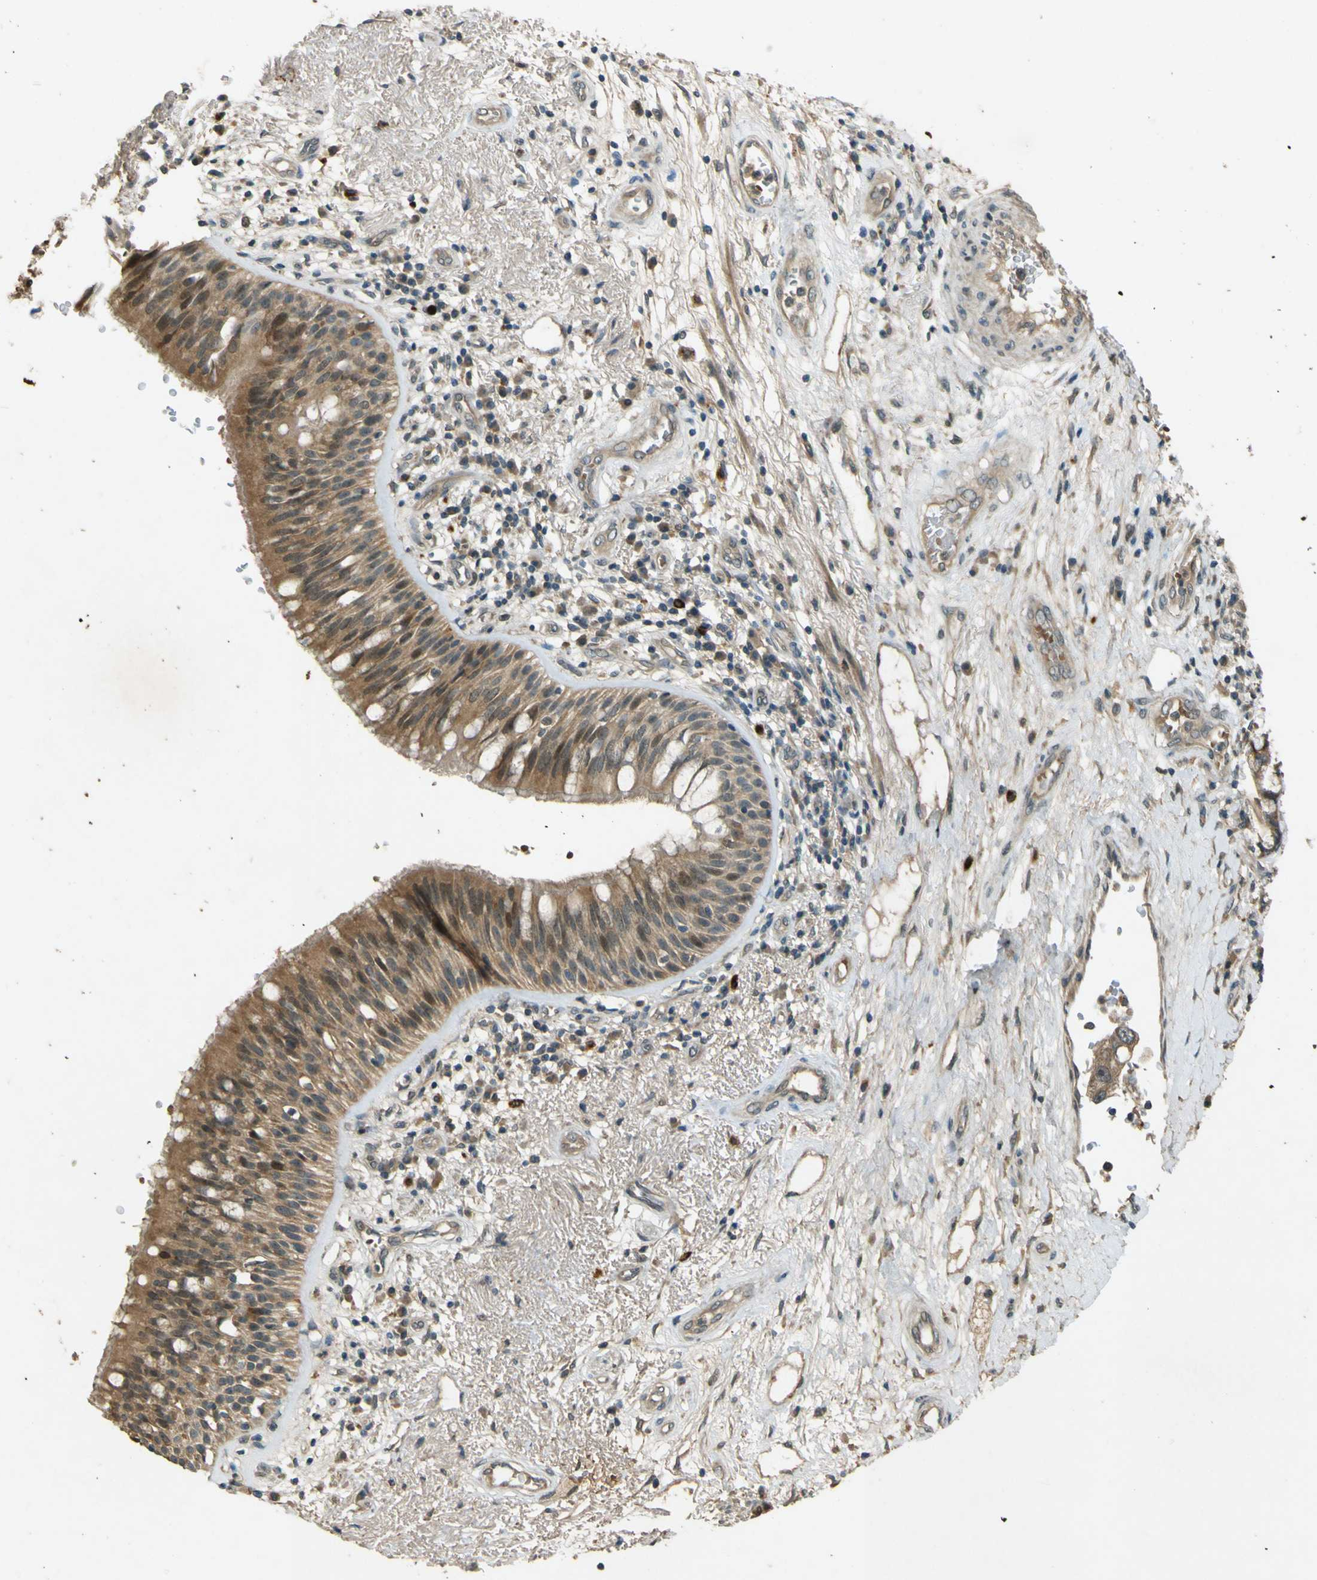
{"staining": {"intensity": "moderate", "quantity": ">75%", "location": "cytoplasmic/membranous"}, "tissue": "bronchus", "cell_type": "Respiratory epithelial cells", "image_type": "normal", "snomed": [{"axis": "morphology", "description": "Normal tissue, NOS"}, {"axis": "morphology", "description": "Adenocarcinoma, NOS"}, {"axis": "morphology", "description": "Adenocarcinoma, metastatic, NOS"}, {"axis": "topography", "description": "Lymph node"}, {"axis": "topography", "description": "Bronchus"}, {"axis": "topography", "description": "Lung"}], "caption": "This is an image of immunohistochemistry (IHC) staining of normal bronchus, which shows moderate positivity in the cytoplasmic/membranous of respiratory epithelial cells.", "gene": "MPDZ", "patient": {"sex": "female", "age": 54}}